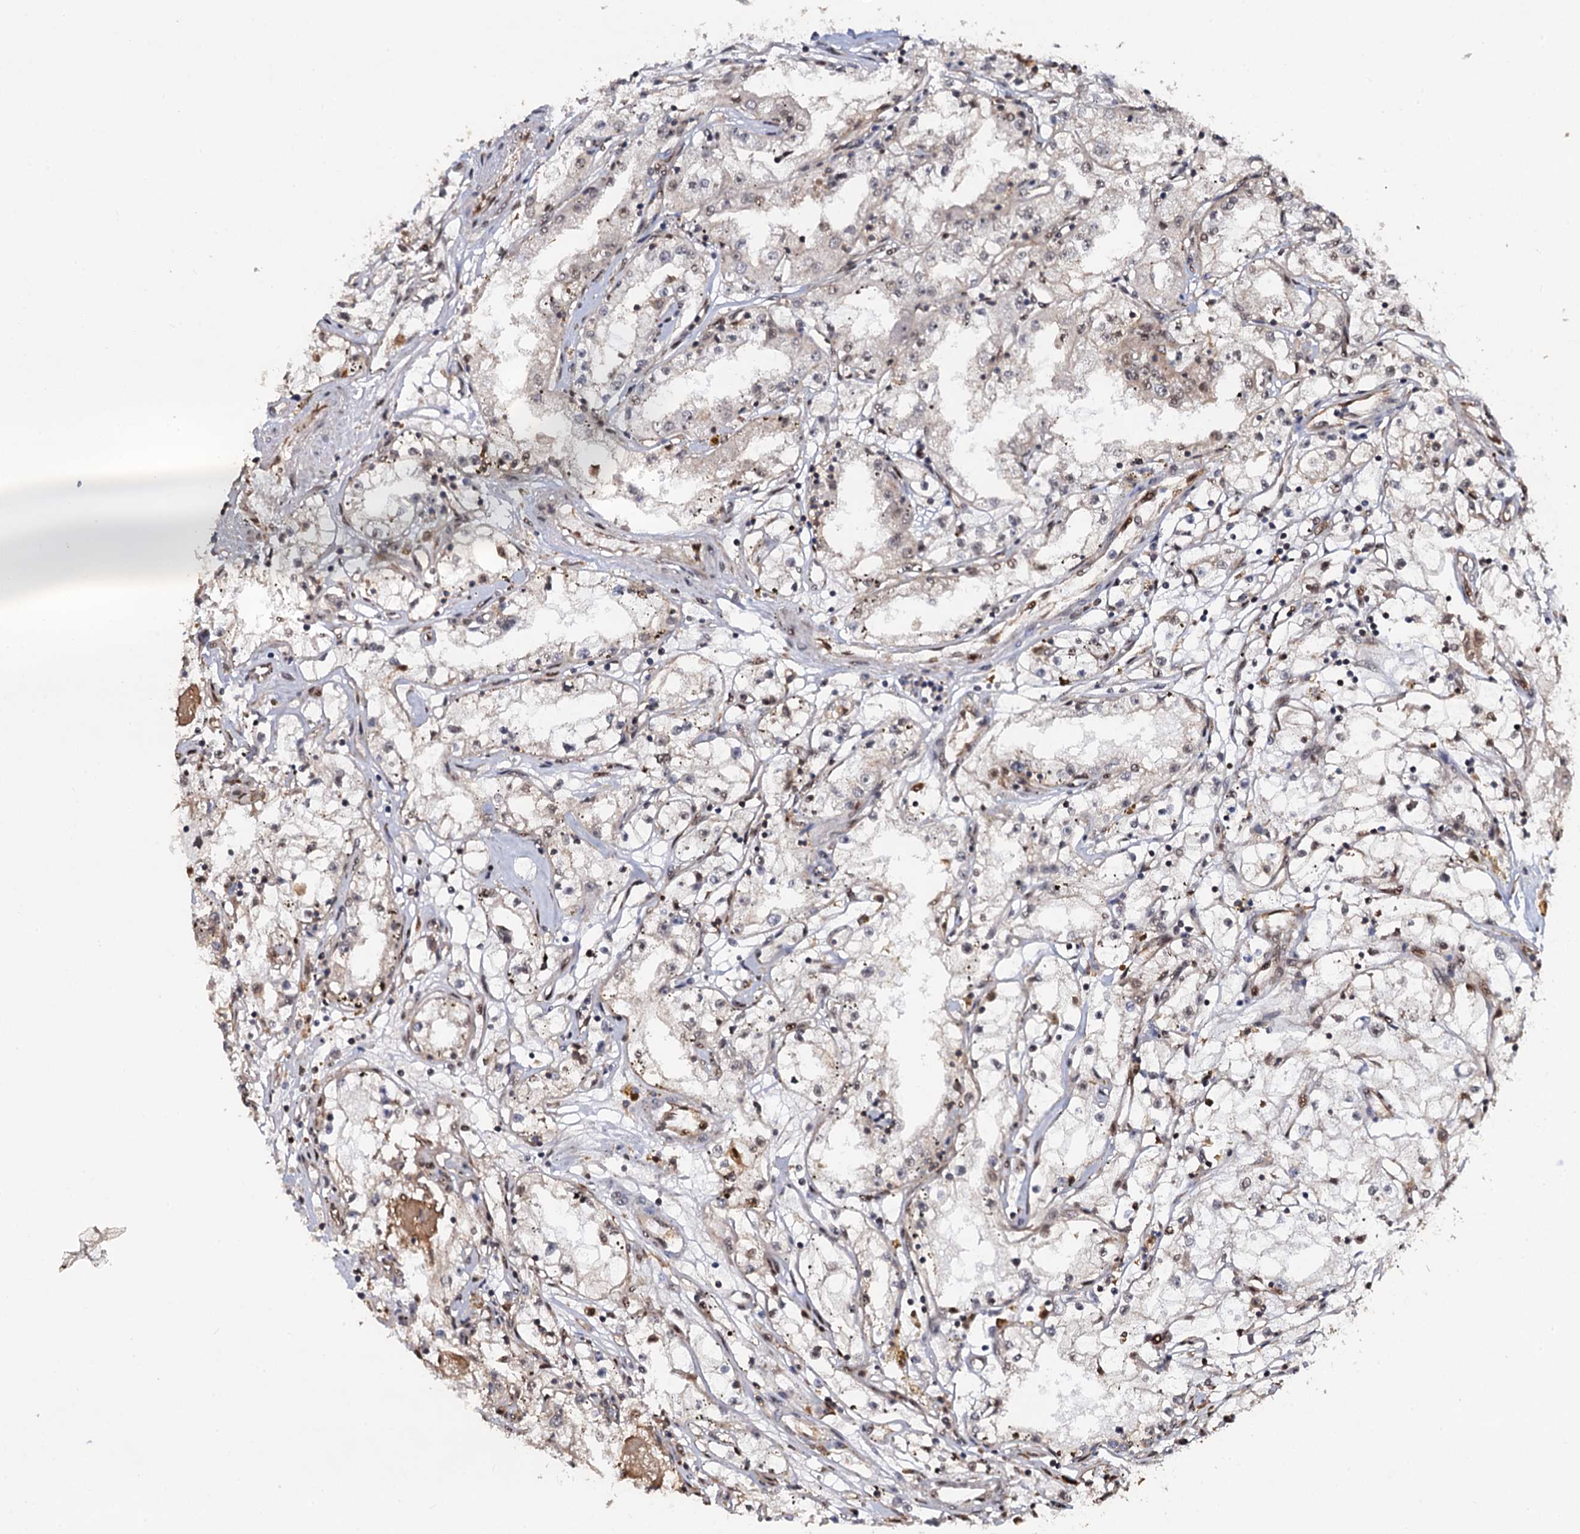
{"staining": {"intensity": "negative", "quantity": "none", "location": "none"}, "tissue": "renal cancer", "cell_type": "Tumor cells", "image_type": "cancer", "snomed": [{"axis": "morphology", "description": "Adenocarcinoma, NOS"}, {"axis": "topography", "description": "Kidney"}], "caption": "IHC of renal cancer reveals no positivity in tumor cells.", "gene": "CDC23", "patient": {"sex": "male", "age": 56}}